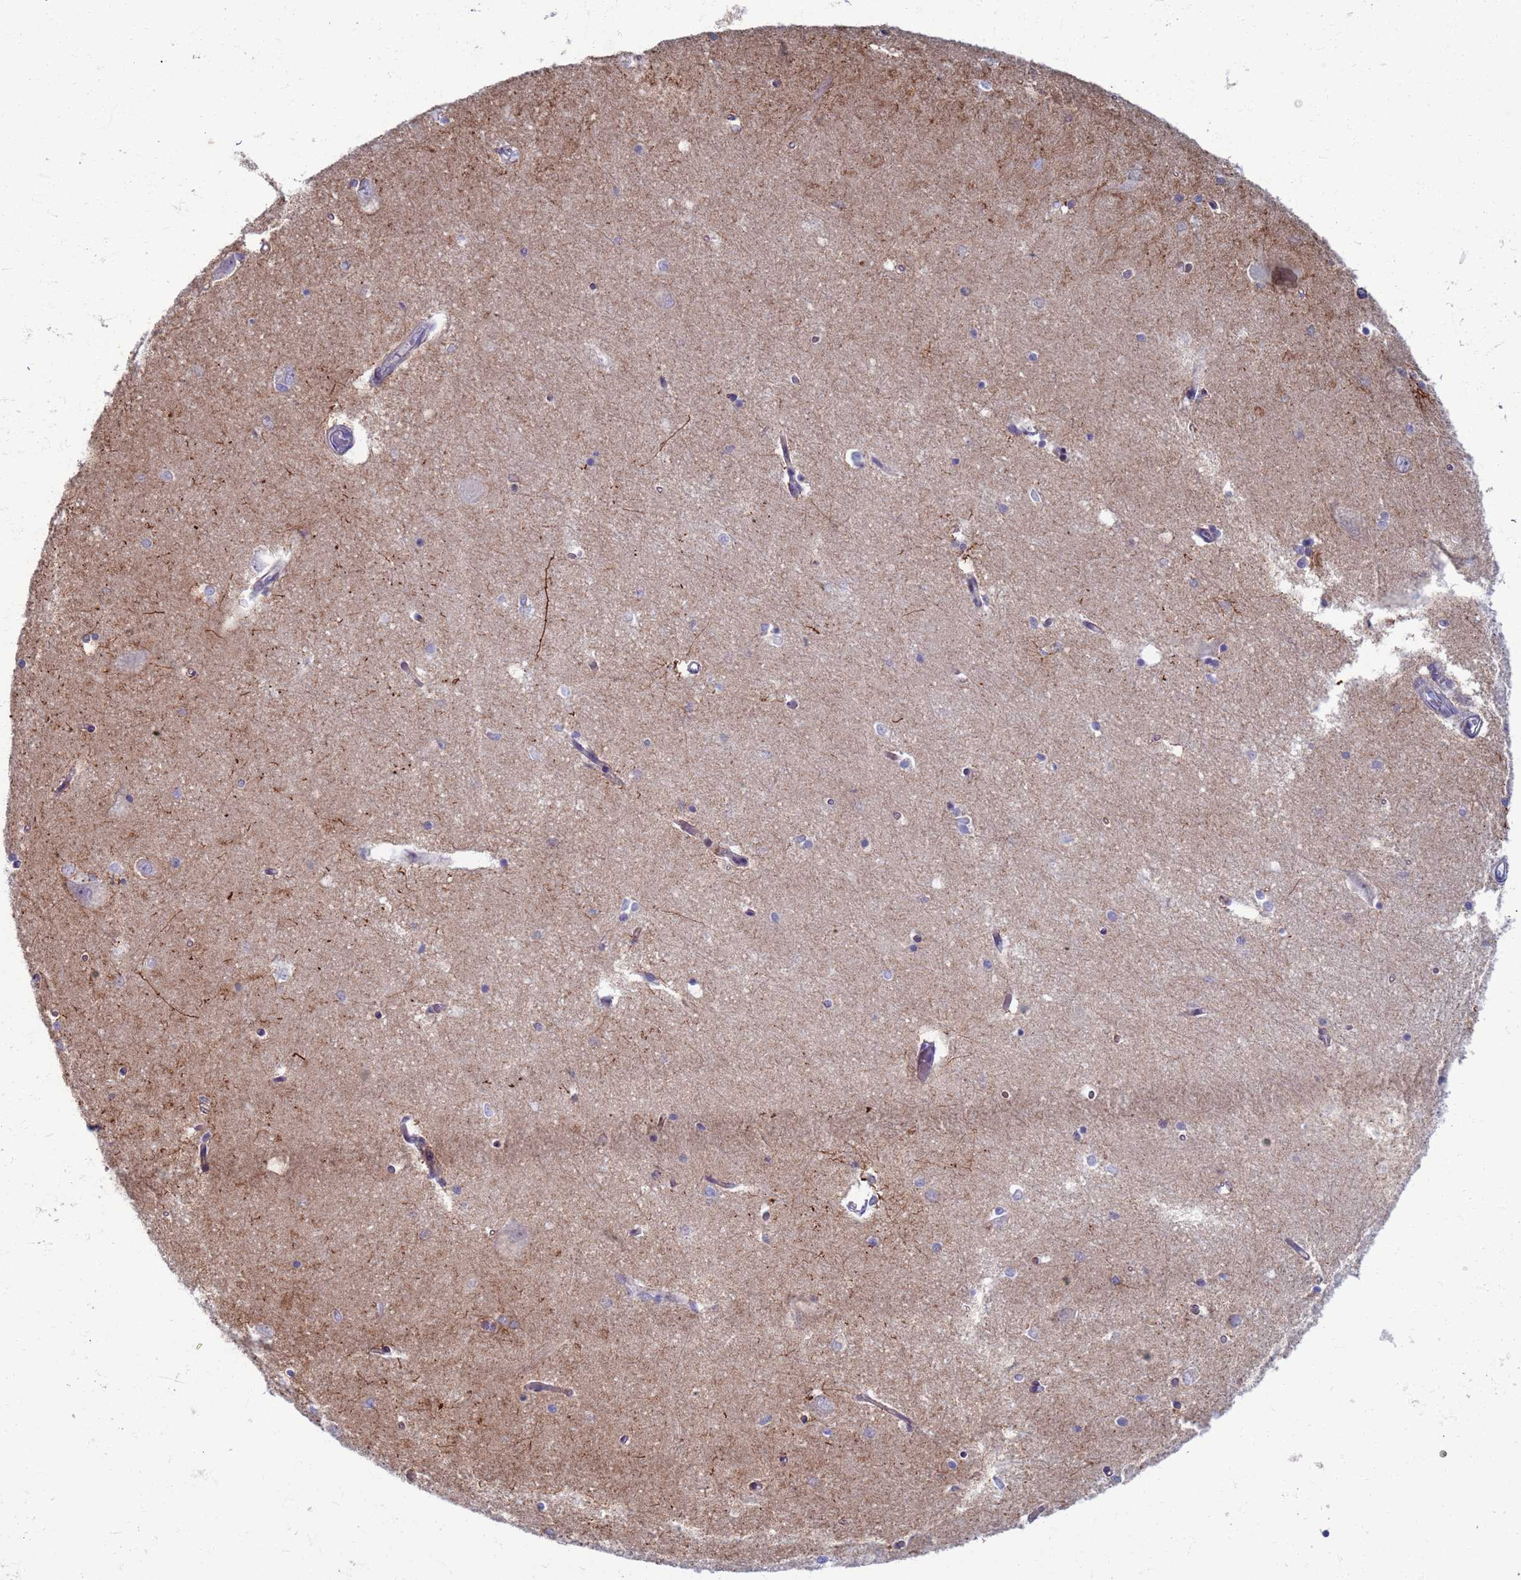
{"staining": {"intensity": "weak", "quantity": "<25%", "location": "cytoplasmic/membranous"}, "tissue": "hippocampus", "cell_type": "Glial cells", "image_type": "normal", "snomed": [{"axis": "morphology", "description": "Normal tissue, NOS"}, {"axis": "topography", "description": "Hippocampus"}], "caption": "Immunohistochemistry (IHC) image of normal human hippocampus stained for a protein (brown), which exhibits no positivity in glial cells. Brightfield microscopy of immunohistochemistry stained with DAB (3,3'-diaminobenzidine) (brown) and hematoxylin (blue), captured at high magnification.", "gene": "CLCA2", "patient": {"sex": "male", "age": 45}}